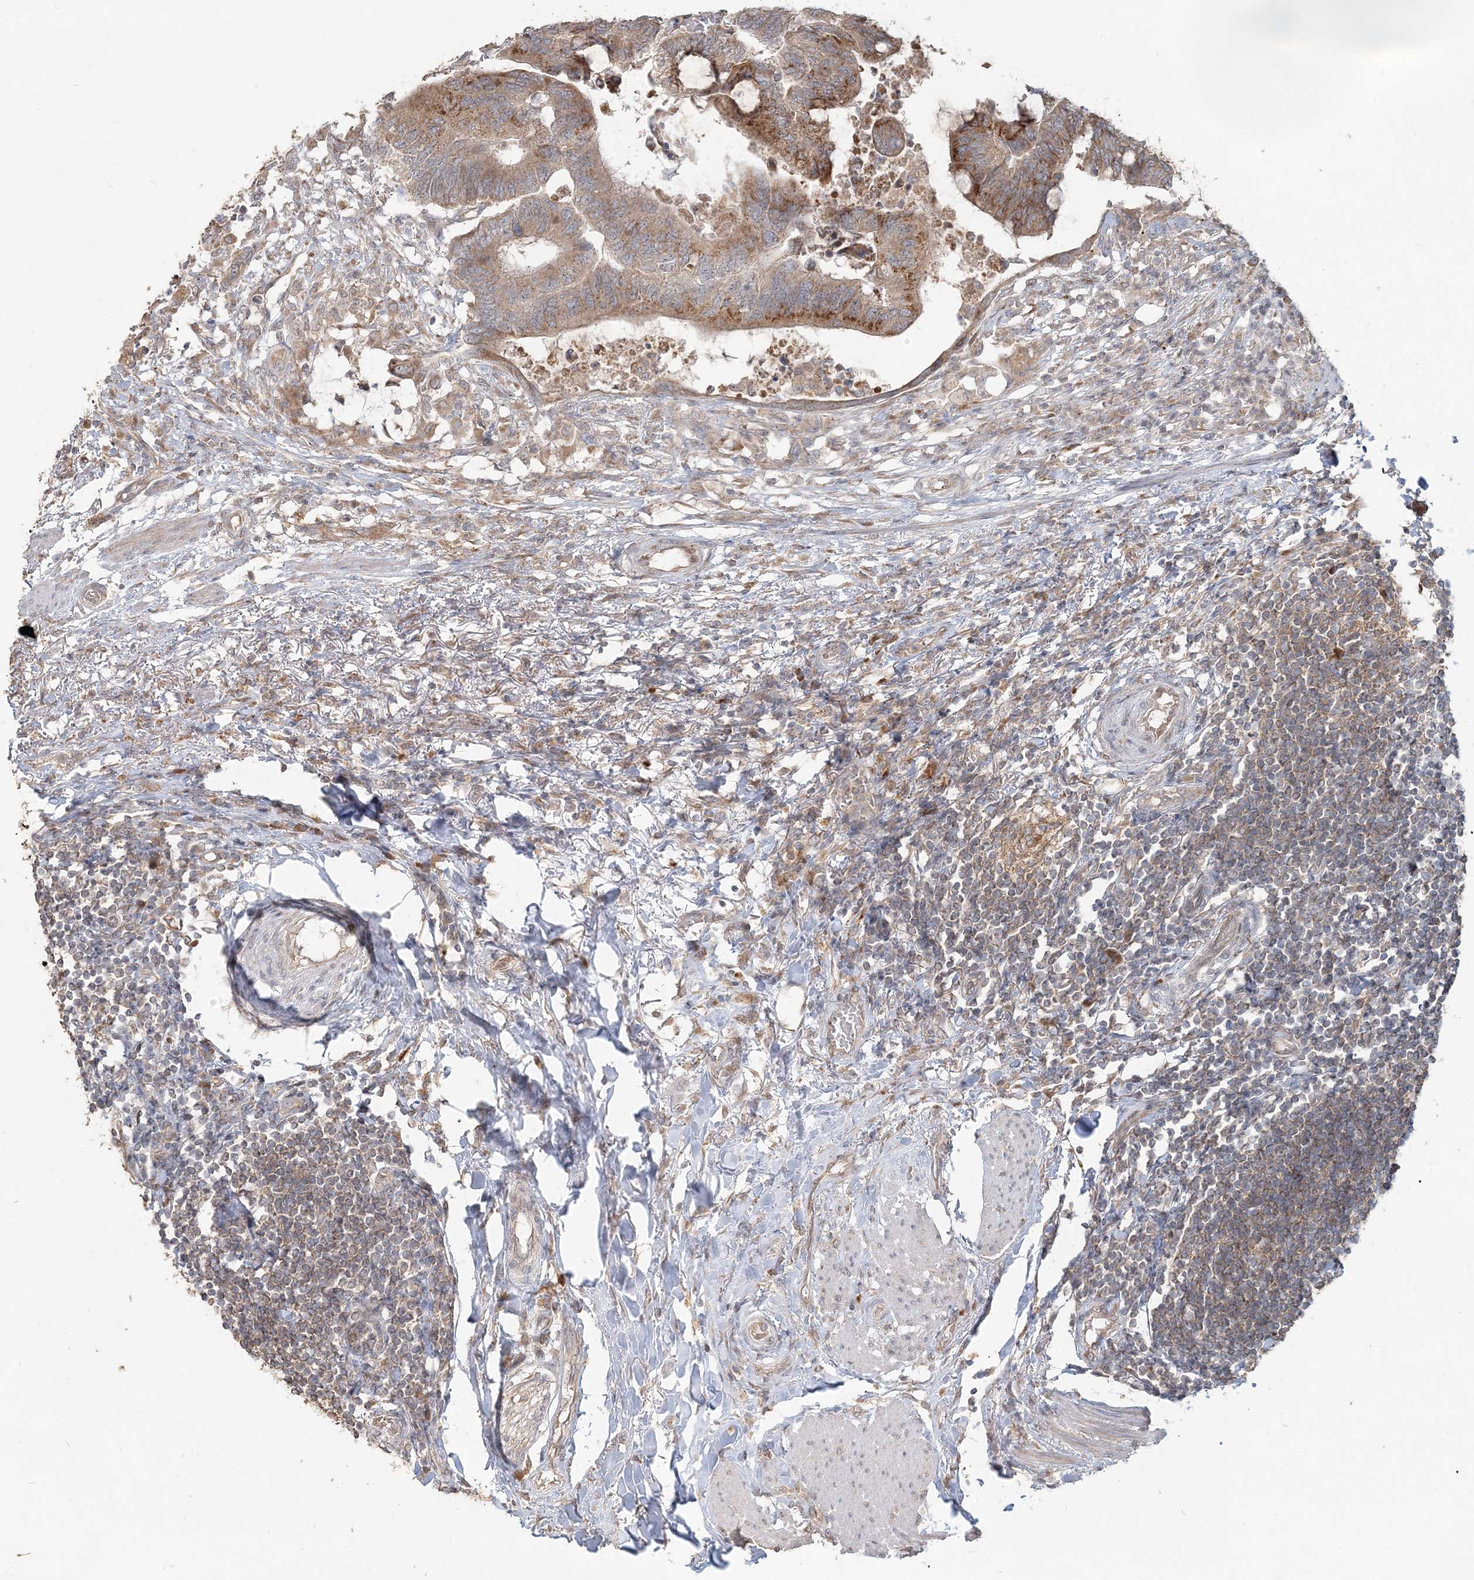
{"staining": {"intensity": "moderate", "quantity": ">75%", "location": "cytoplasmic/membranous"}, "tissue": "colorectal cancer", "cell_type": "Tumor cells", "image_type": "cancer", "snomed": [{"axis": "morphology", "description": "Normal tissue, NOS"}, {"axis": "morphology", "description": "Adenocarcinoma, NOS"}, {"axis": "topography", "description": "Rectum"}, {"axis": "topography", "description": "Peripheral nerve tissue"}], "caption": "IHC of human colorectal adenocarcinoma exhibits medium levels of moderate cytoplasmic/membranous expression in about >75% of tumor cells. The protein is stained brown, and the nuclei are stained in blue (DAB (3,3'-diaminobenzidine) IHC with brightfield microscopy, high magnification).", "gene": "RAB14", "patient": {"sex": "male", "age": 92}}